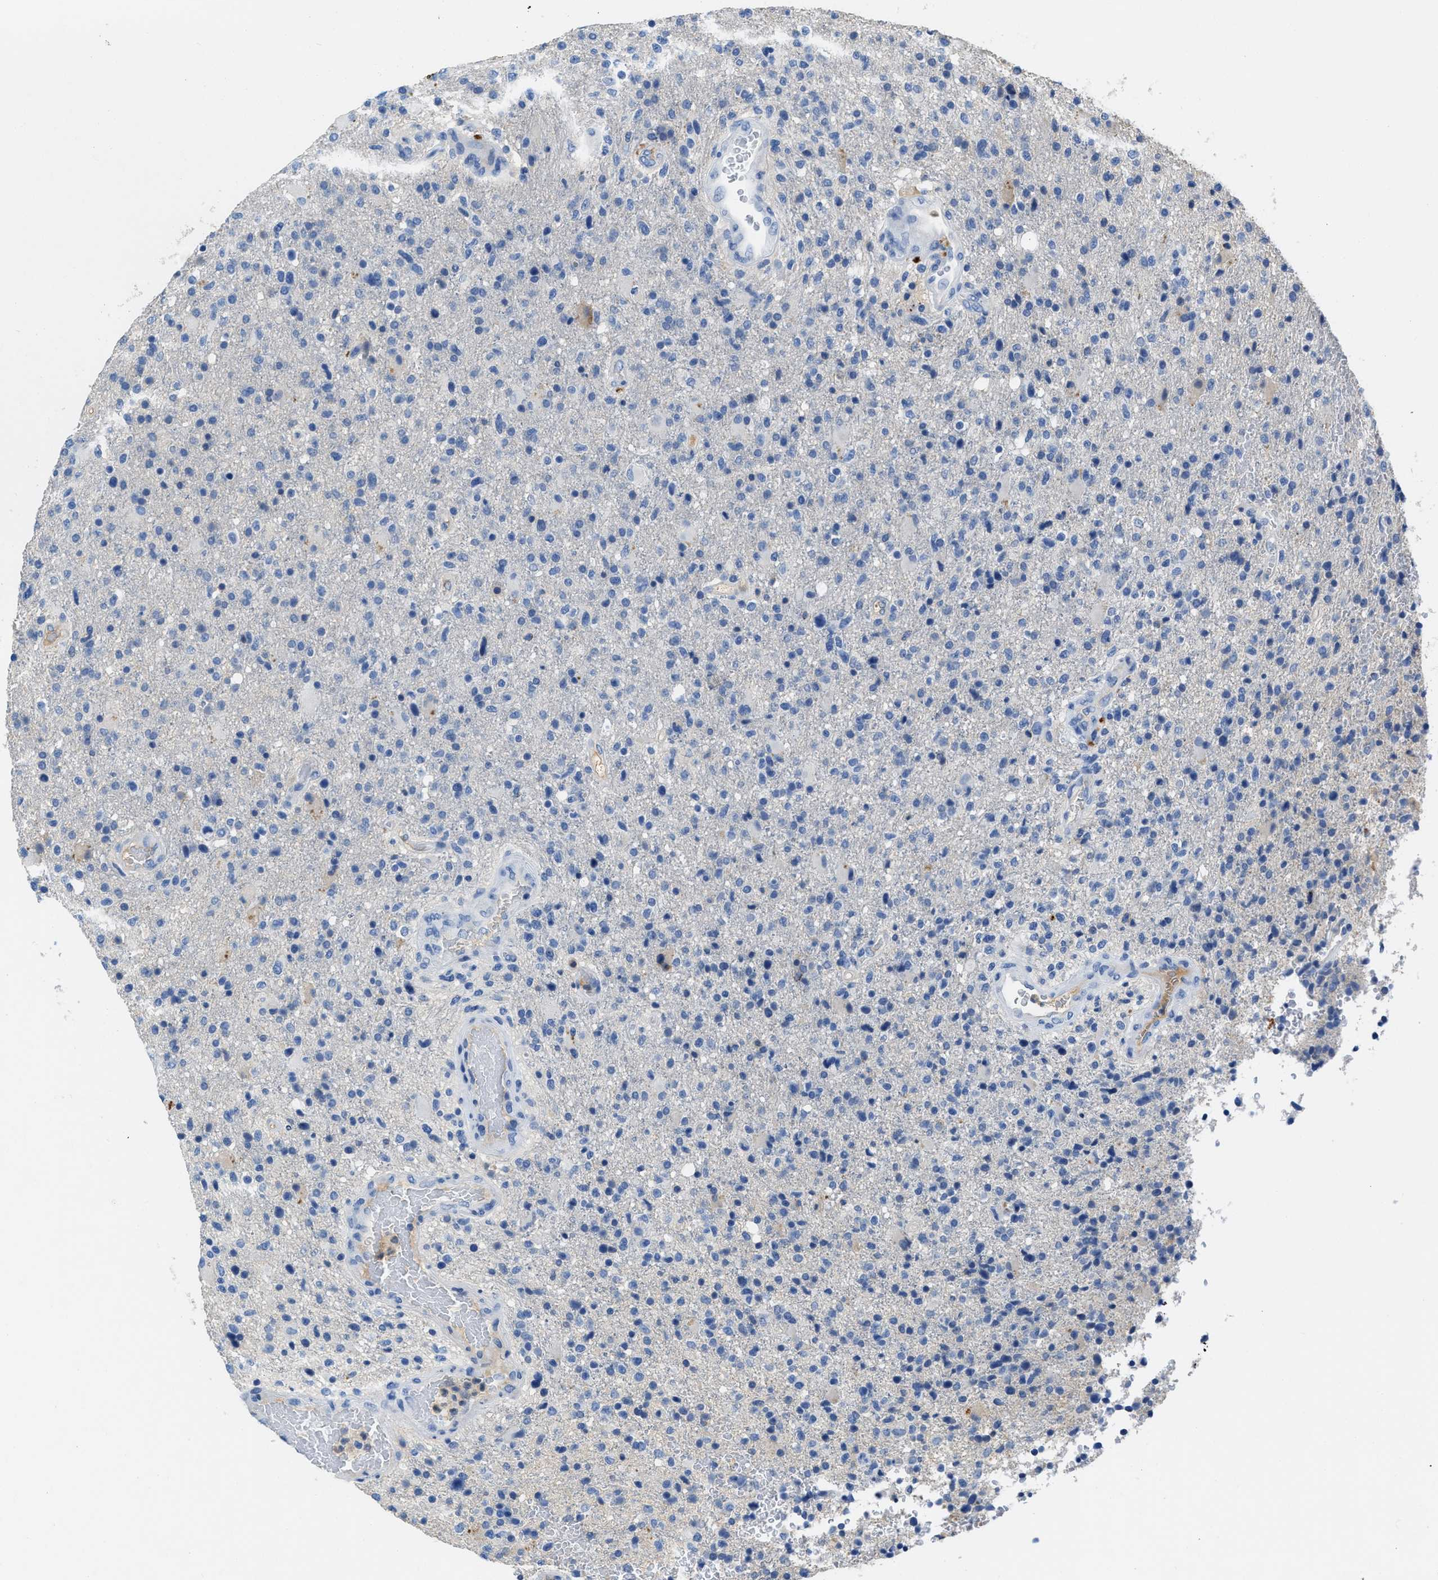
{"staining": {"intensity": "negative", "quantity": "none", "location": "none"}, "tissue": "glioma", "cell_type": "Tumor cells", "image_type": "cancer", "snomed": [{"axis": "morphology", "description": "Glioma, malignant, High grade"}, {"axis": "topography", "description": "Brain"}], "caption": "Immunohistochemical staining of high-grade glioma (malignant) displays no significant staining in tumor cells.", "gene": "SPEG", "patient": {"sex": "male", "age": 72}}